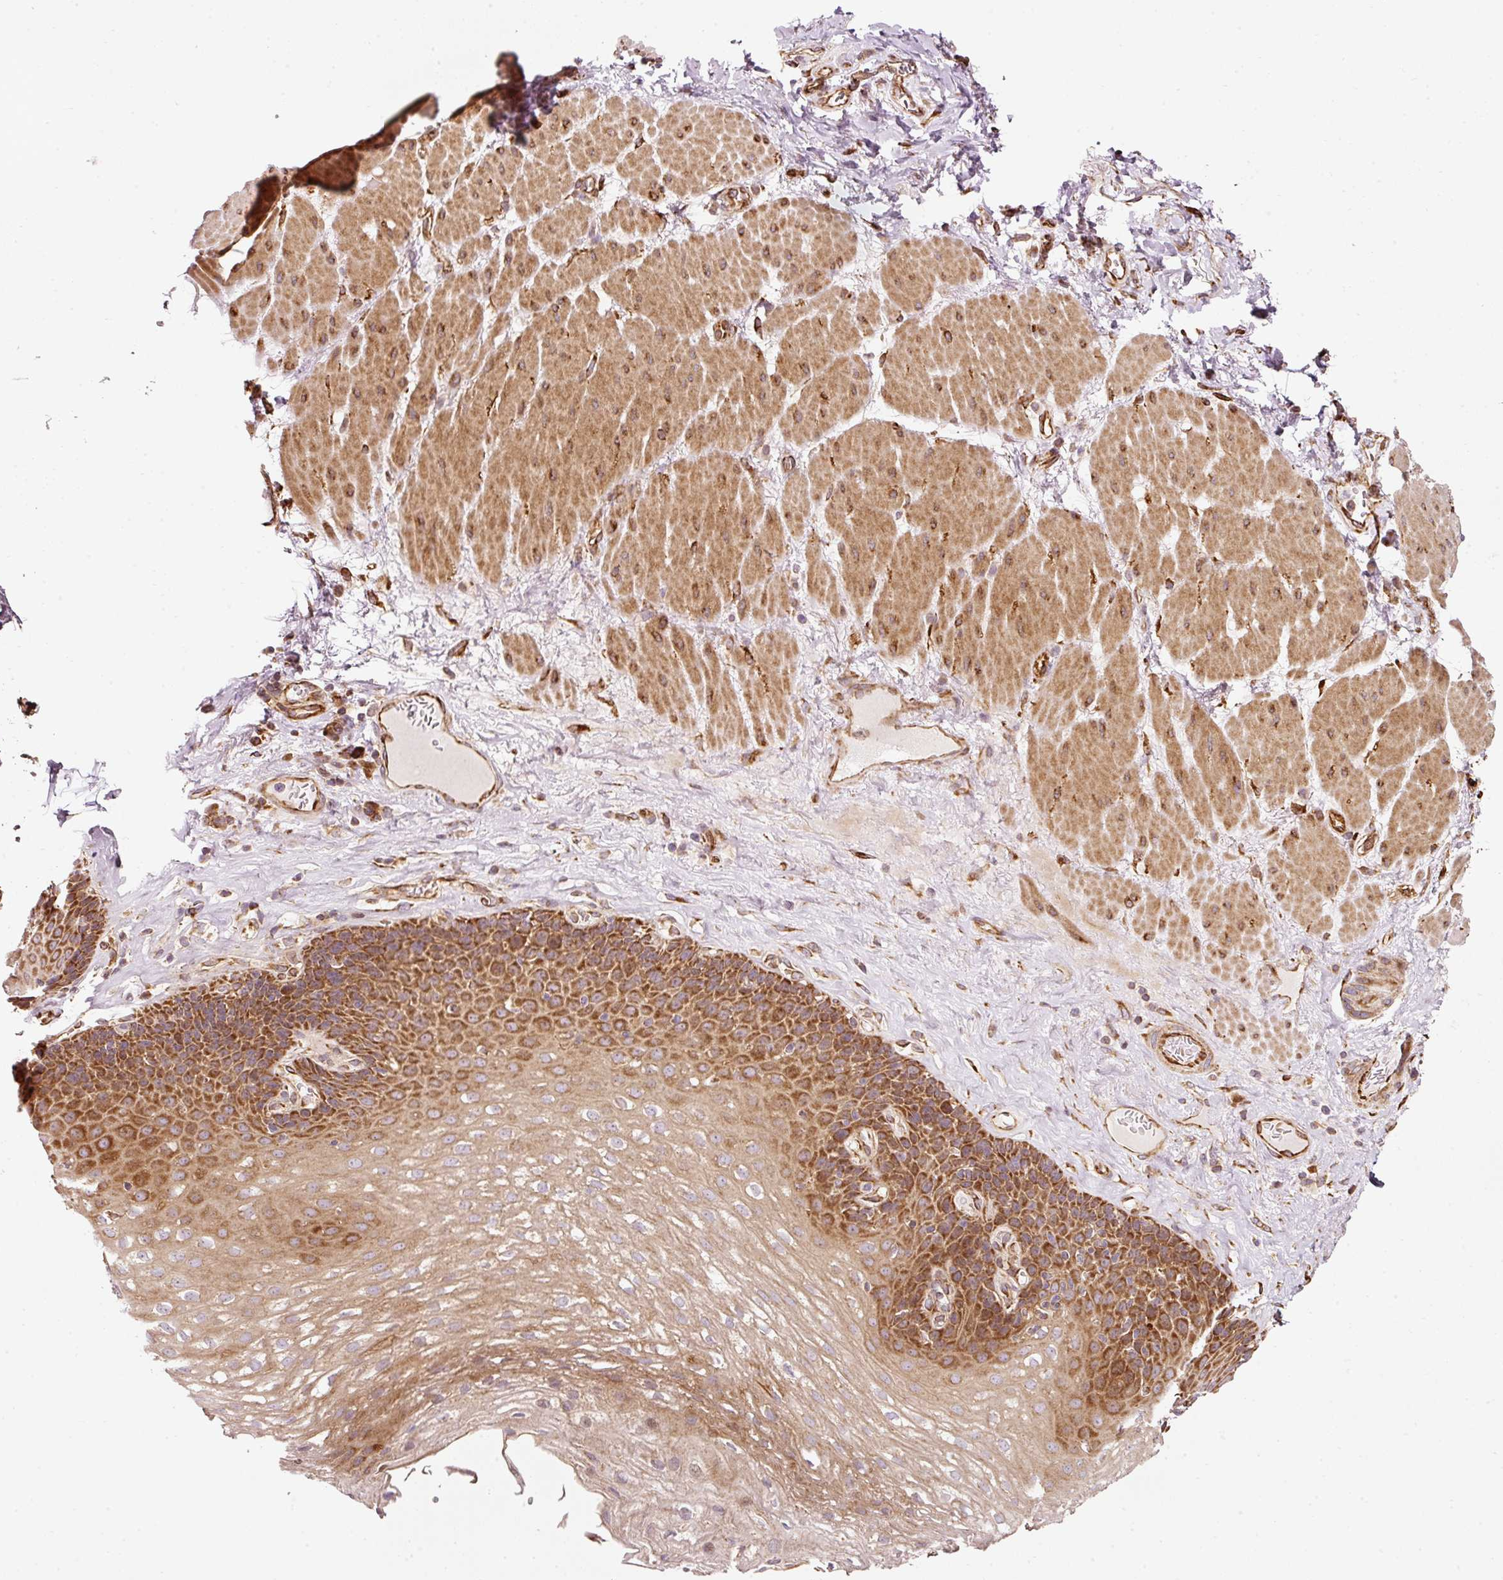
{"staining": {"intensity": "strong", "quantity": ">75%", "location": "cytoplasmic/membranous"}, "tissue": "esophagus", "cell_type": "Squamous epithelial cells", "image_type": "normal", "snomed": [{"axis": "morphology", "description": "Normal tissue, NOS"}, {"axis": "topography", "description": "Esophagus"}], "caption": "This histopathology image displays immunohistochemistry (IHC) staining of normal human esophagus, with high strong cytoplasmic/membranous staining in about >75% of squamous epithelial cells.", "gene": "ISCU", "patient": {"sex": "female", "age": 66}}